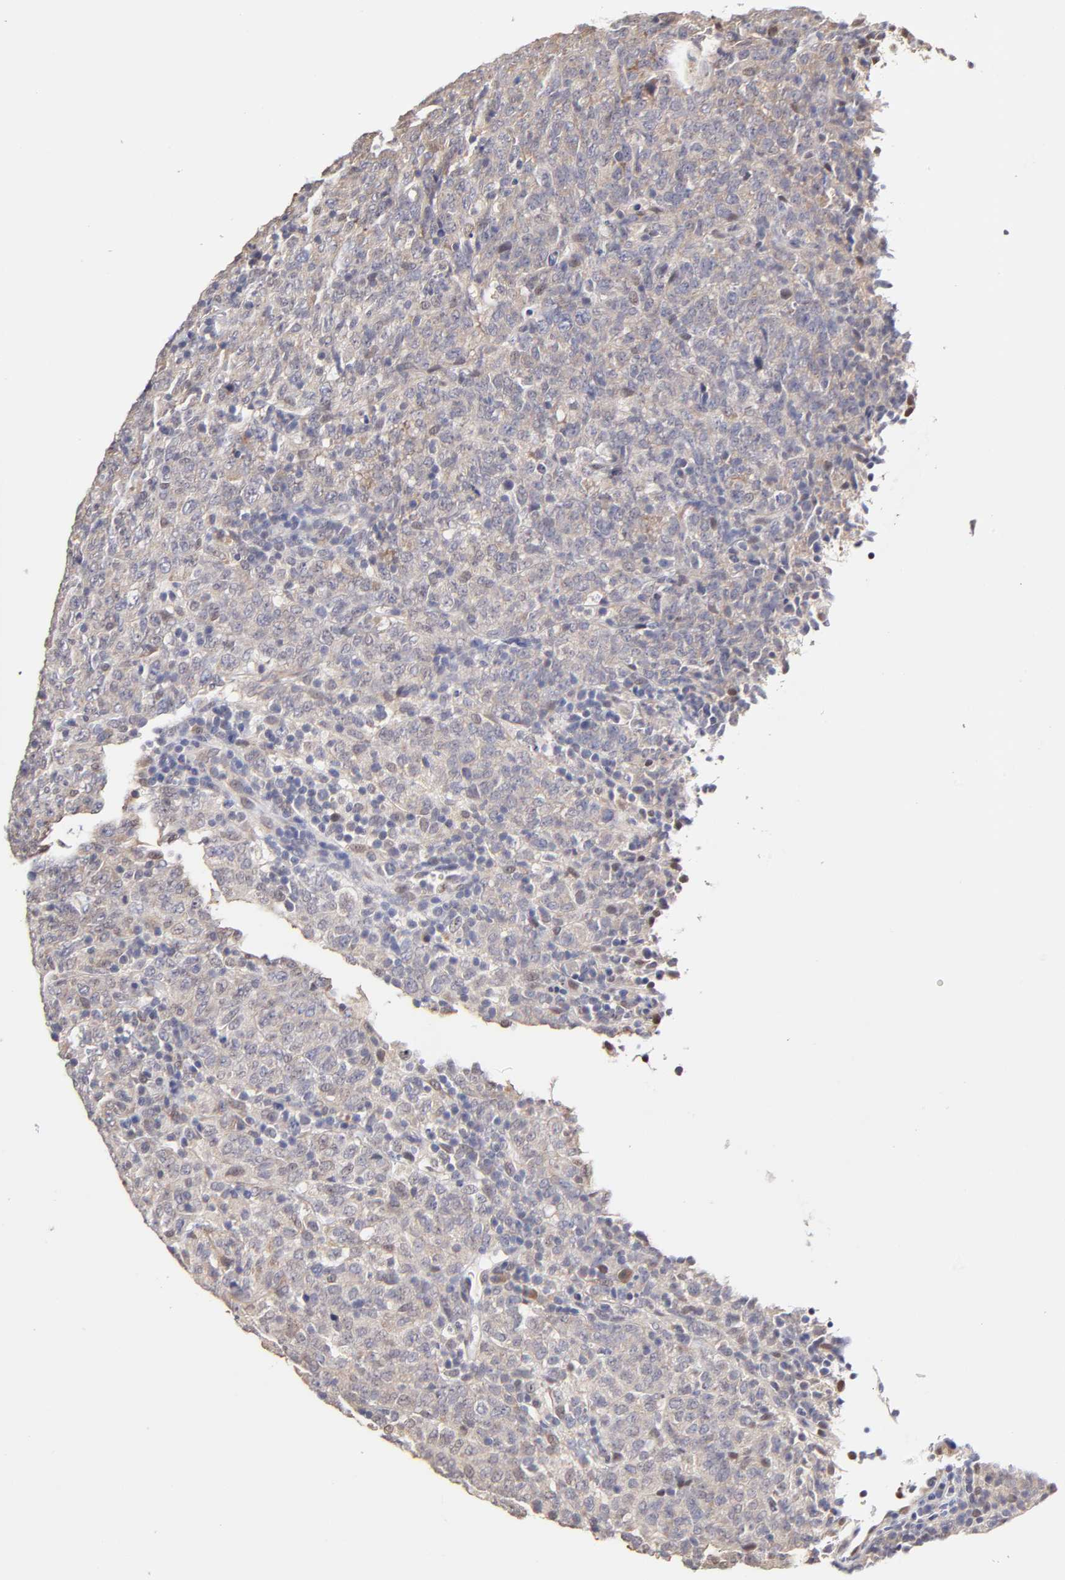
{"staining": {"intensity": "weak", "quantity": ">75%", "location": "cytoplasmic/membranous"}, "tissue": "lymphoma", "cell_type": "Tumor cells", "image_type": "cancer", "snomed": [{"axis": "morphology", "description": "Malignant lymphoma, non-Hodgkin's type, High grade"}, {"axis": "topography", "description": "Tonsil"}], "caption": "A histopathology image of human lymphoma stained for a protein displays weak cytoplasmic/membranous brown staining in tumor cells.", "gene": "ZNF10", "patient": {"sex": "female", "age": 36}}